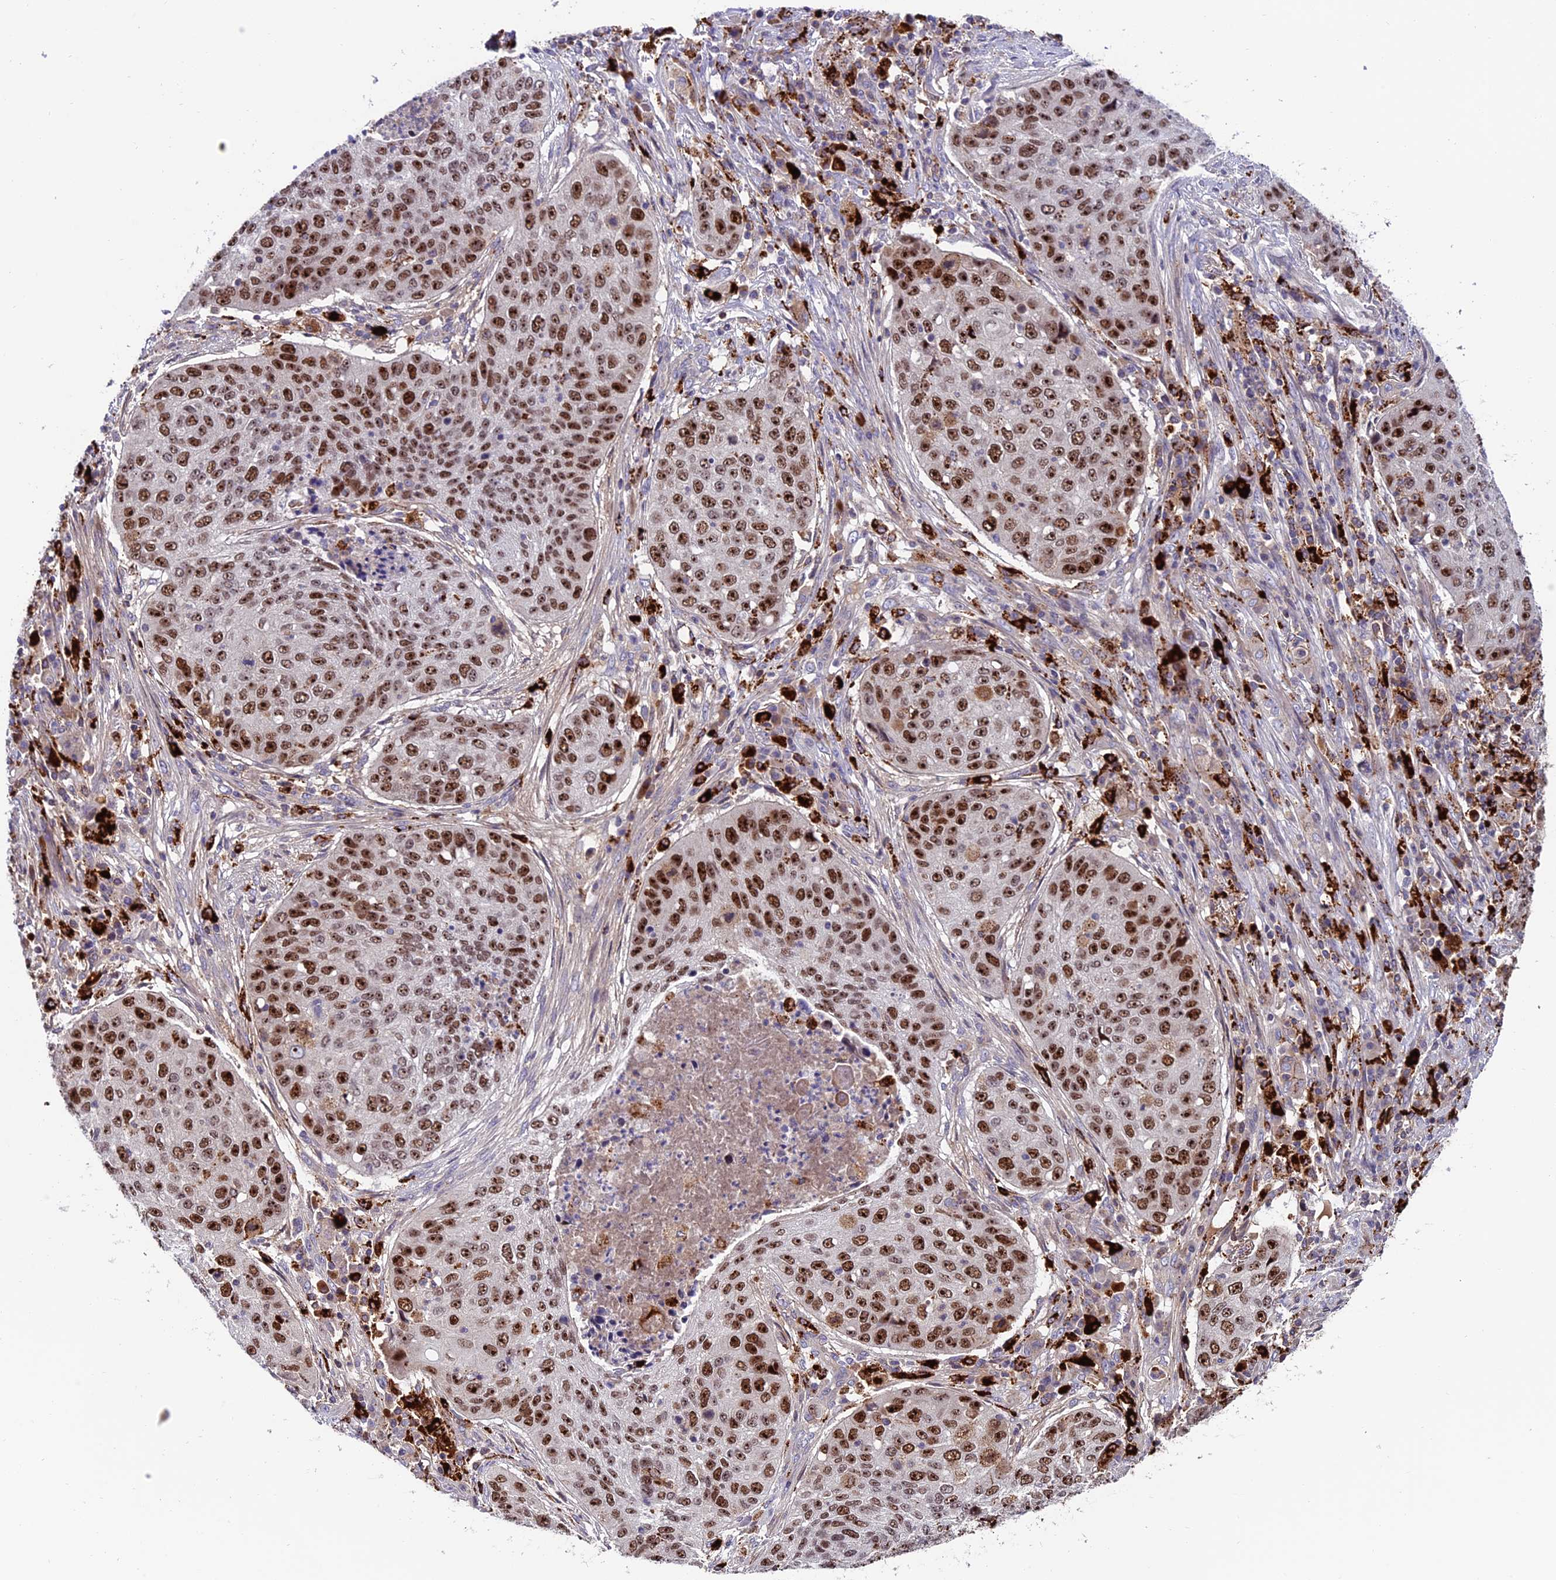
{"staining": {"intensity": "strong", "quantity": ">75%", "location": "nuclear"}, "tissue": "lung cancer", "cell_type": "Tumor cells", "image_type": "cancer", "snomed": [{"axis": "morphology", "description": "Squamous cell carcinoma, NOS"}, {"axis": "topography", "description": "Lung"}], "caption": "Immunohistochemistry staining of lung cancer (squamous cell carcinoma), which displays high levels of strong nuclear positivity in approximately >75% of tumor cells indicating strong nuclear protein staining. The staining was performed using DAB (brown) for protein detection and nuclei were counterstained in hematoxylin (blue).", "gene": "ARHGEF18", "patient": {"sex": "female", "age": 63}}